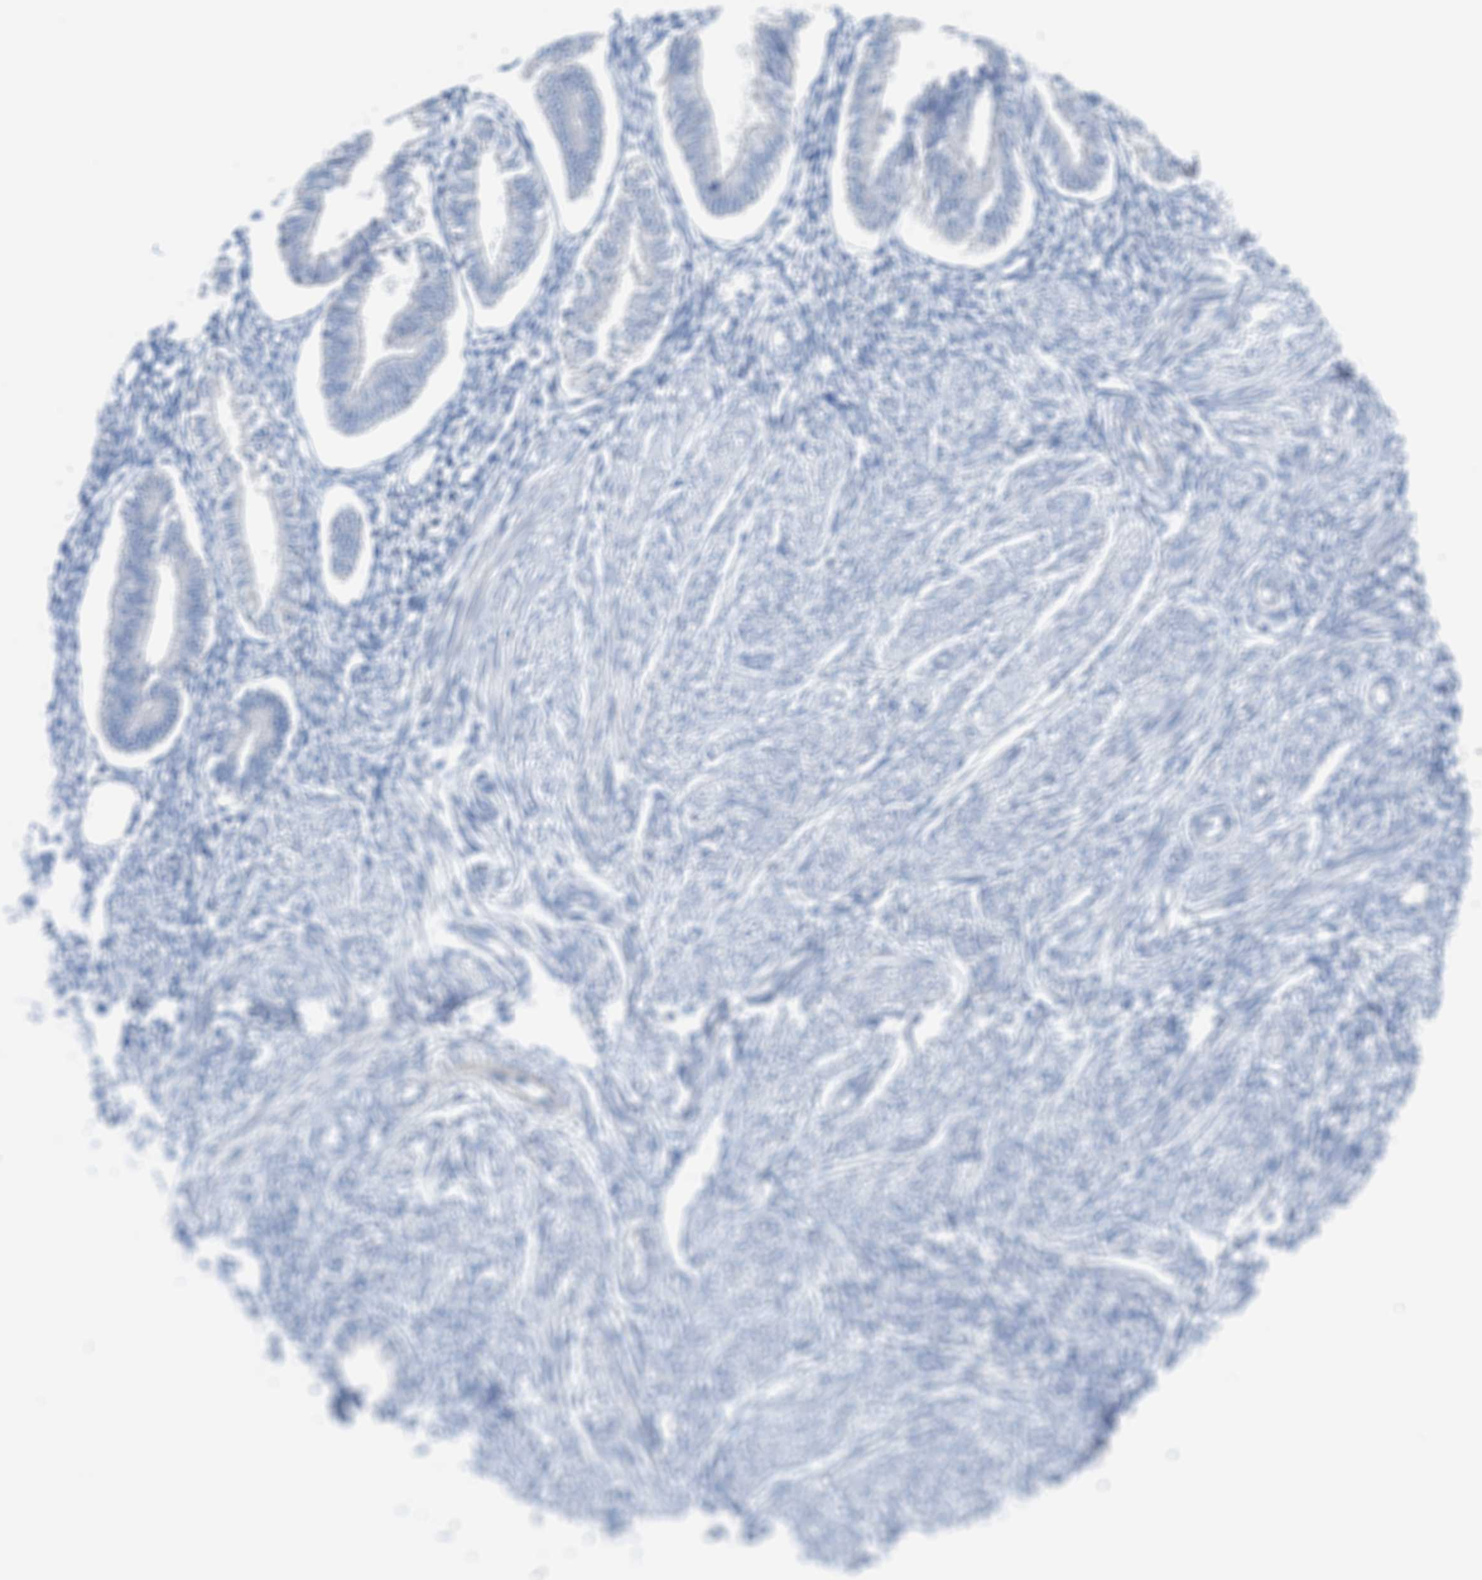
{"staining": {"intensity": "negative", "quantity": "none", "location": "none"}, "tissue": "endometrium", "cell_type": "Cells in endometrial stroma", "image_type": "normal", "snomed": [{"axis": "morphology", "description": "Normal tissue, NOS"}, {"axis": "topography", "description": "Endometrium"}], "caption": "This is an immunohistochemistry photomicrograph of unremarkable human endometrium. There is no positivity in cells in endometrial stroma.", "gene": "OR9K2", "patient": {"sex": "female", "age": 50}}